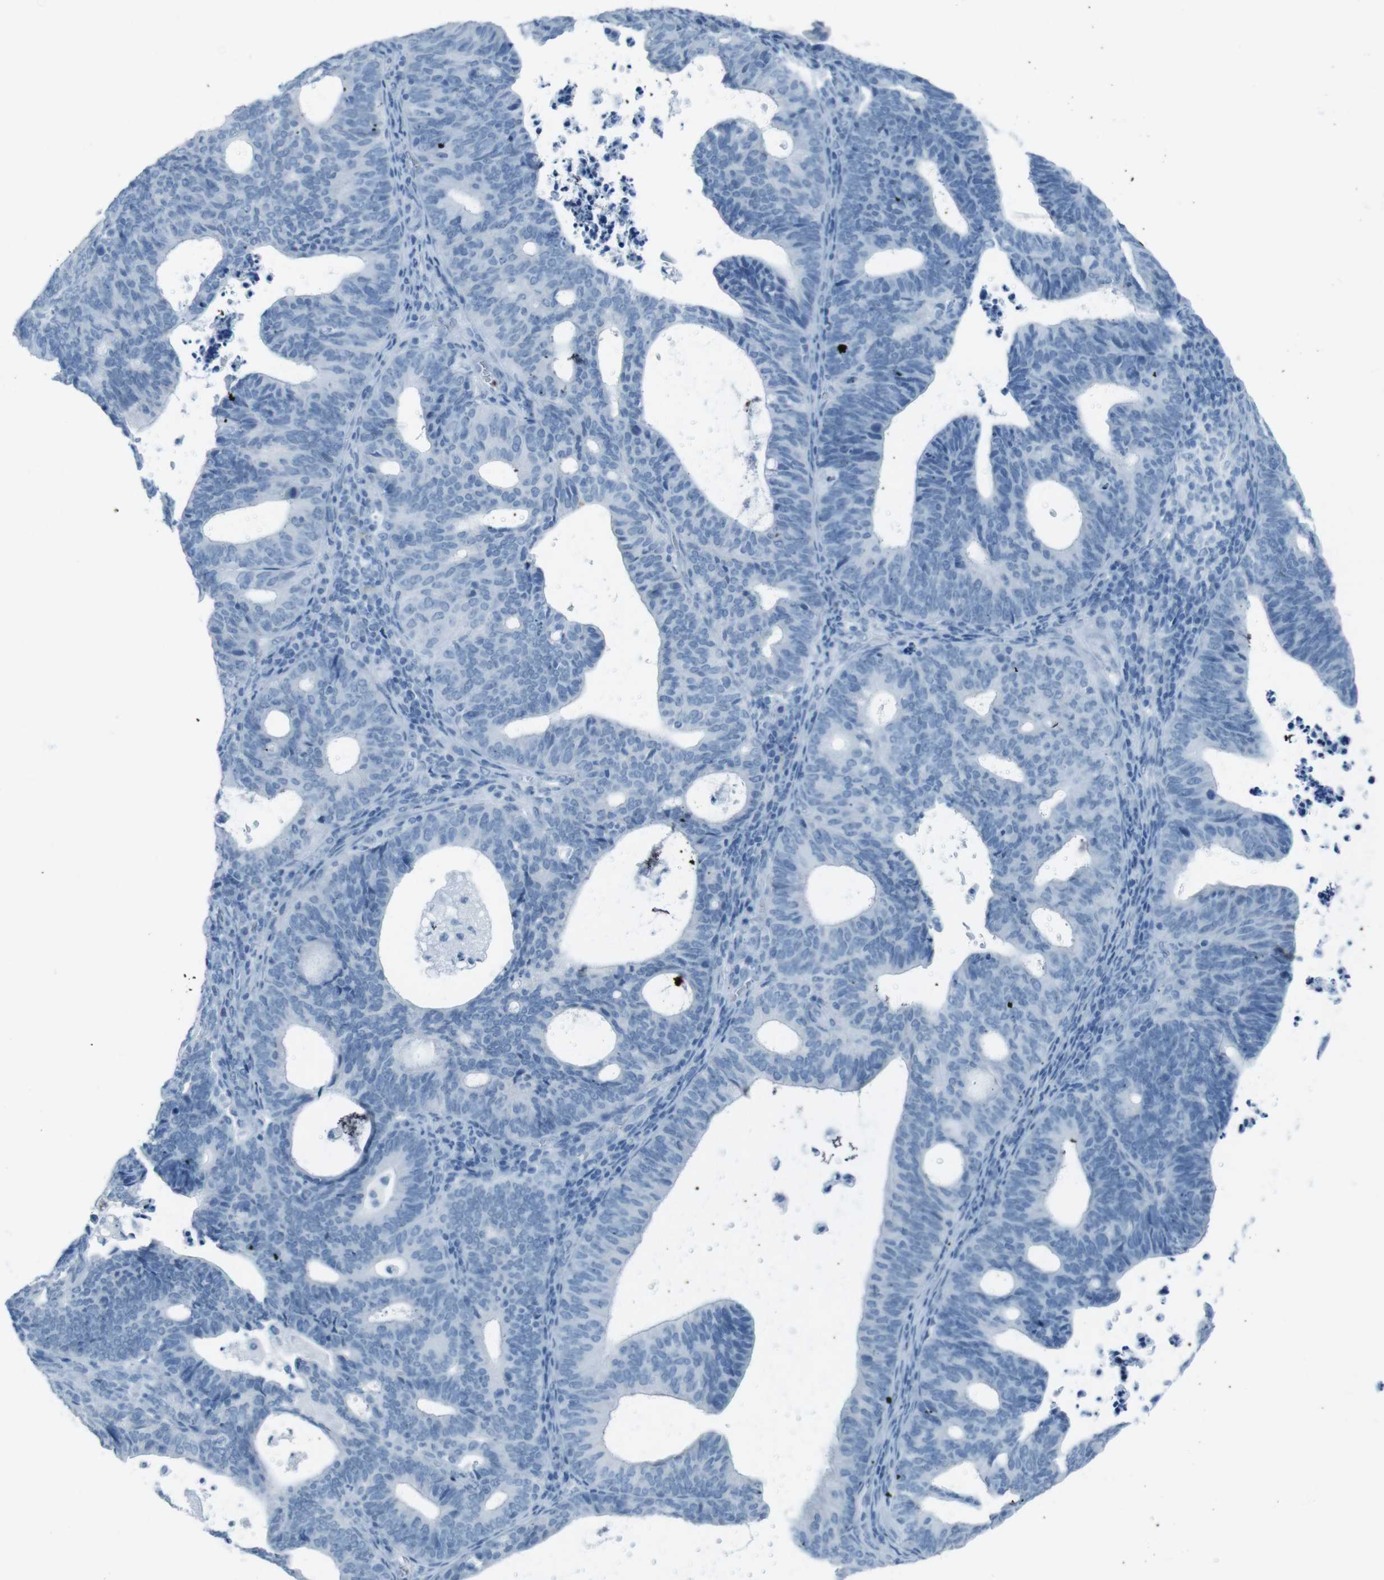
{"staining": {"intensity": "negative", "quantity": "none", "location": "none"}, "tissue": "endometrial cancer", "cell_type": "Tumor cells", "image_type": "cancer", "snomed": [{"axis": "morphology", "description": "Adenocarcinoma, NOS"}, {"axis": "topography", "description": "Uterus"}], "caption": "Endometrial cancer (adenocarcinoma) stained for a protein using IHC exhibits no staining tumor cells.", "gene": "TMEM207", "patient": {"sex": "female", "age": 83}}